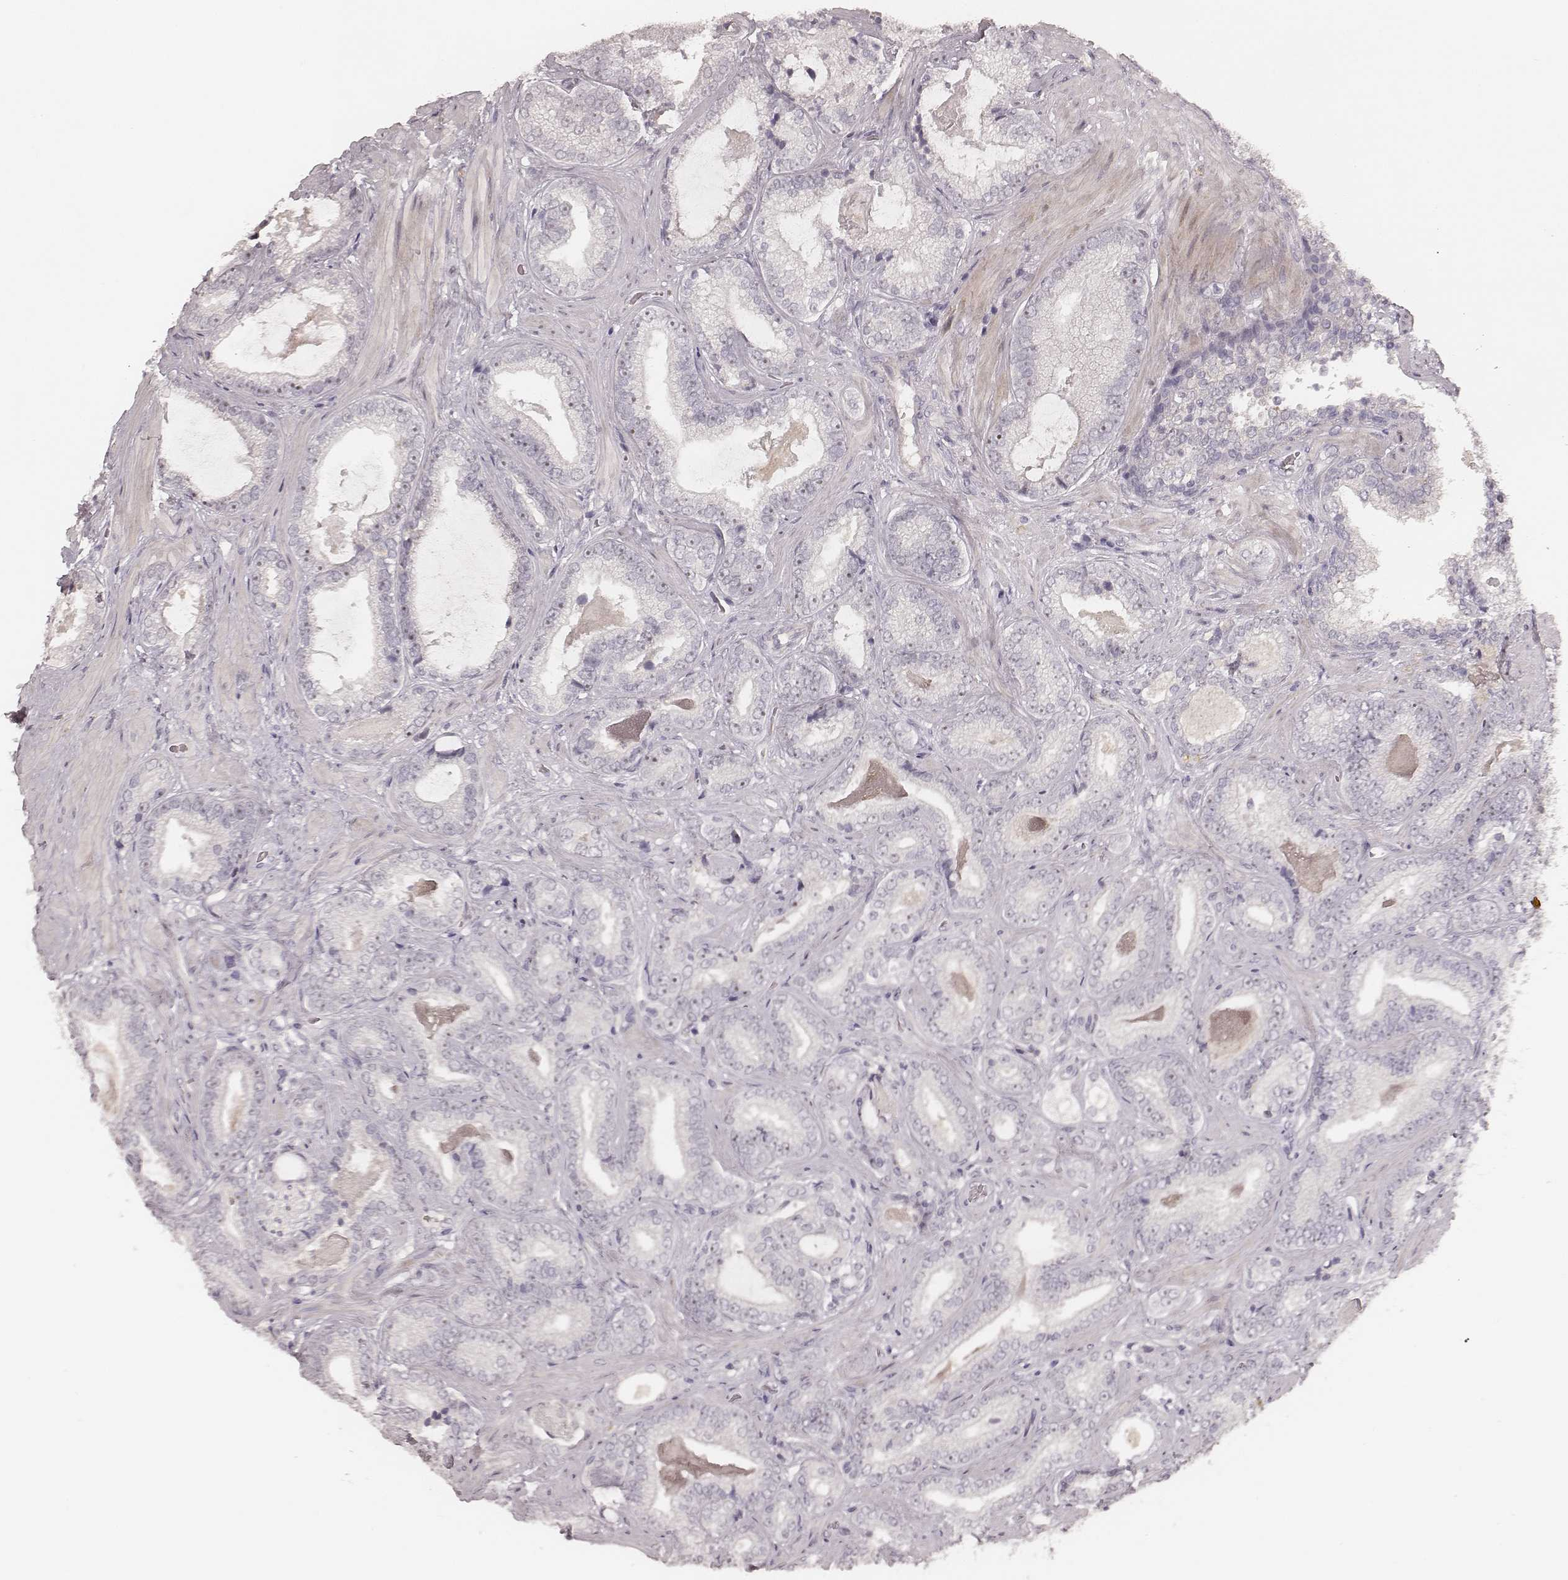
{"staining": {"intensity": "negative", "quantity": "none", "location": "none"}, "tissue": "prostate cancer", "cell_type": "Tumor cells", "image_type": "cancer", "snomed": [{"axis": "morphology", "description": "Adenocarcinoma, Low grade"}, {"axis": "topography", "description": "Prostate"}], "caption": "IHC micrograph of neoplastic tissue: prostate cancer stained with DAB exhibits no significant protein expression in tumor cells. (DAB immunohistochemistry (IHC) visualized using brightfield microscopy, high magnification).", "gene": "MADCAM1", "patient": {"sex": "male", "age": 61}}